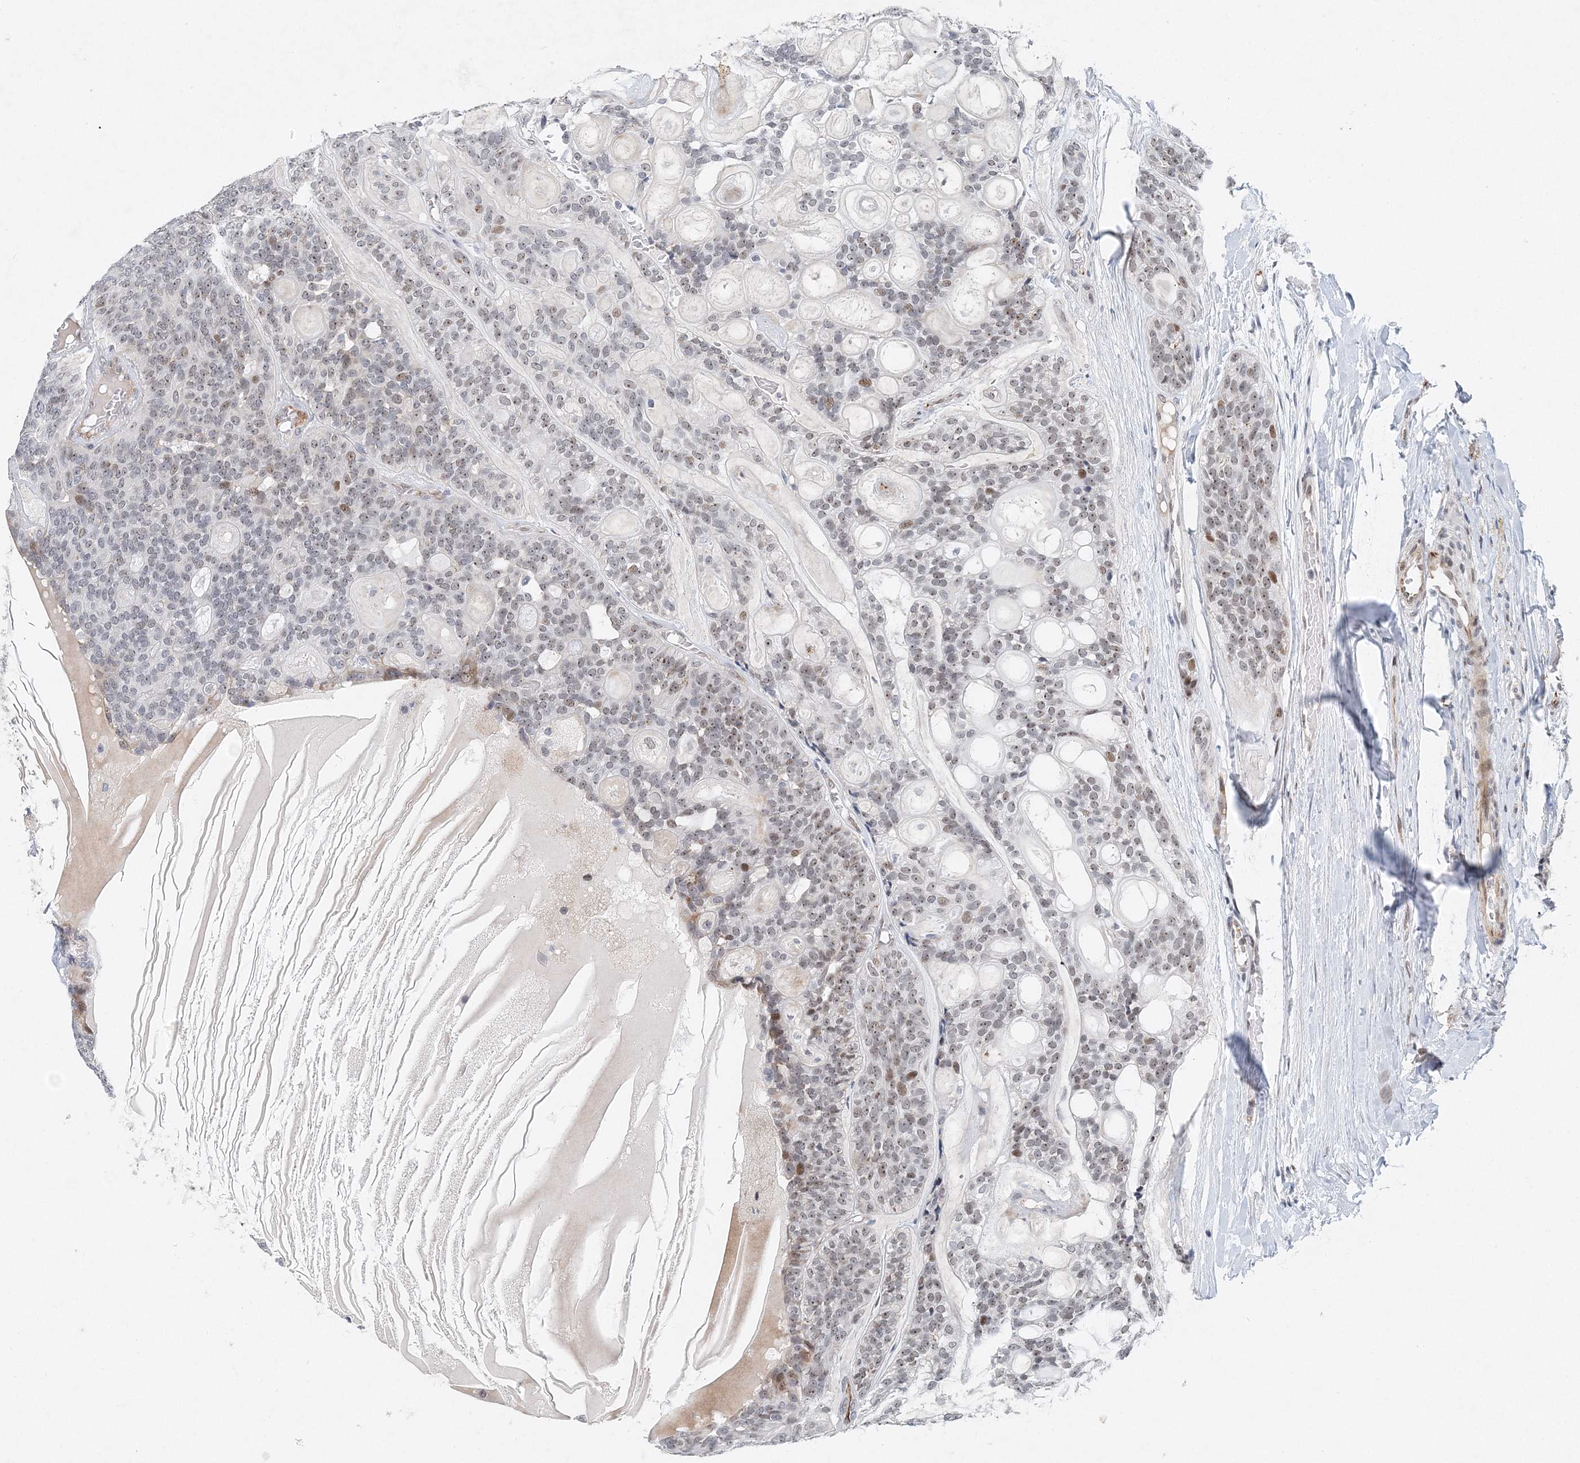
{"staining": {"intensity": "moderate", "quantity": "<25%", "location": "nuclear"}, "tissue": "head and neck cancer", "cell_type": "Tumor cells", "image_type": "cancer", "snomed": [{"axis": "morphology", "description": "Adenocarcinoma, NOS"}, {"axis": "topography", "description": "Head-Neck"}], "caption": "This micrograph exhibits immunohistochemistry staining of human head and neck cancer (adenocarcinoma), with low moderate nuclear positivity in approximately <25% of tumor cells.", "gene": "UIMC1", "patient": {"sex": "male", "age": 66}}